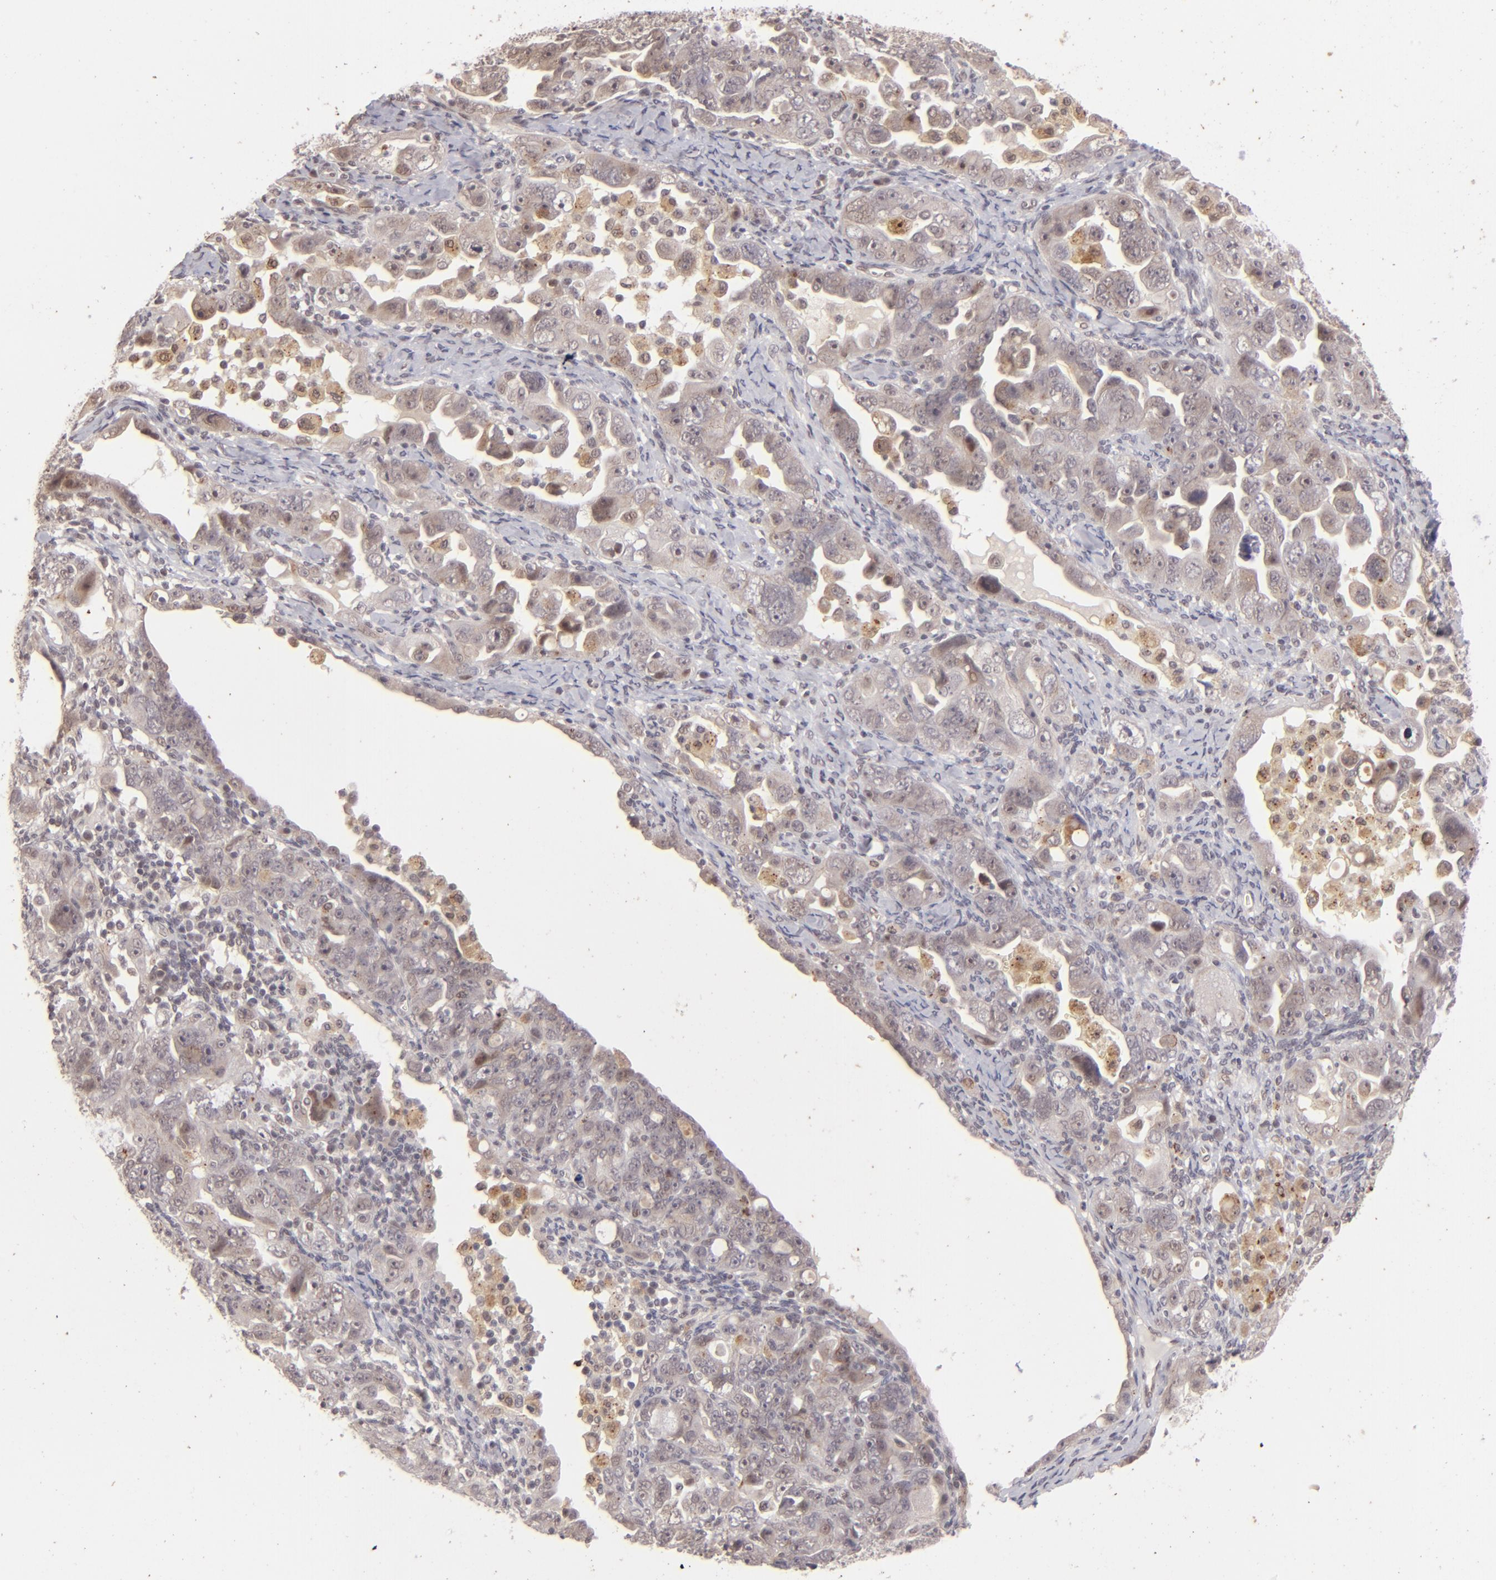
{"staining": {"intensity": "weak", "quantity": "<25%", "location": "cytoplasmic/membranous"}, "tissue": "ovarian cancer", "cell_type": "Tumor cells", "image_type": "cancer", "snomed": [{"axis": "morphology", "description": "Cystadenocarcinoma, serous, NOS"}, {"axis": "topography", "description": "Ovary"}], "caption": "Tumor cells show no significant protein expression in ovarian cancer.", "gene": "DFFA", "patient": {"sex": "female", "age": 66}}